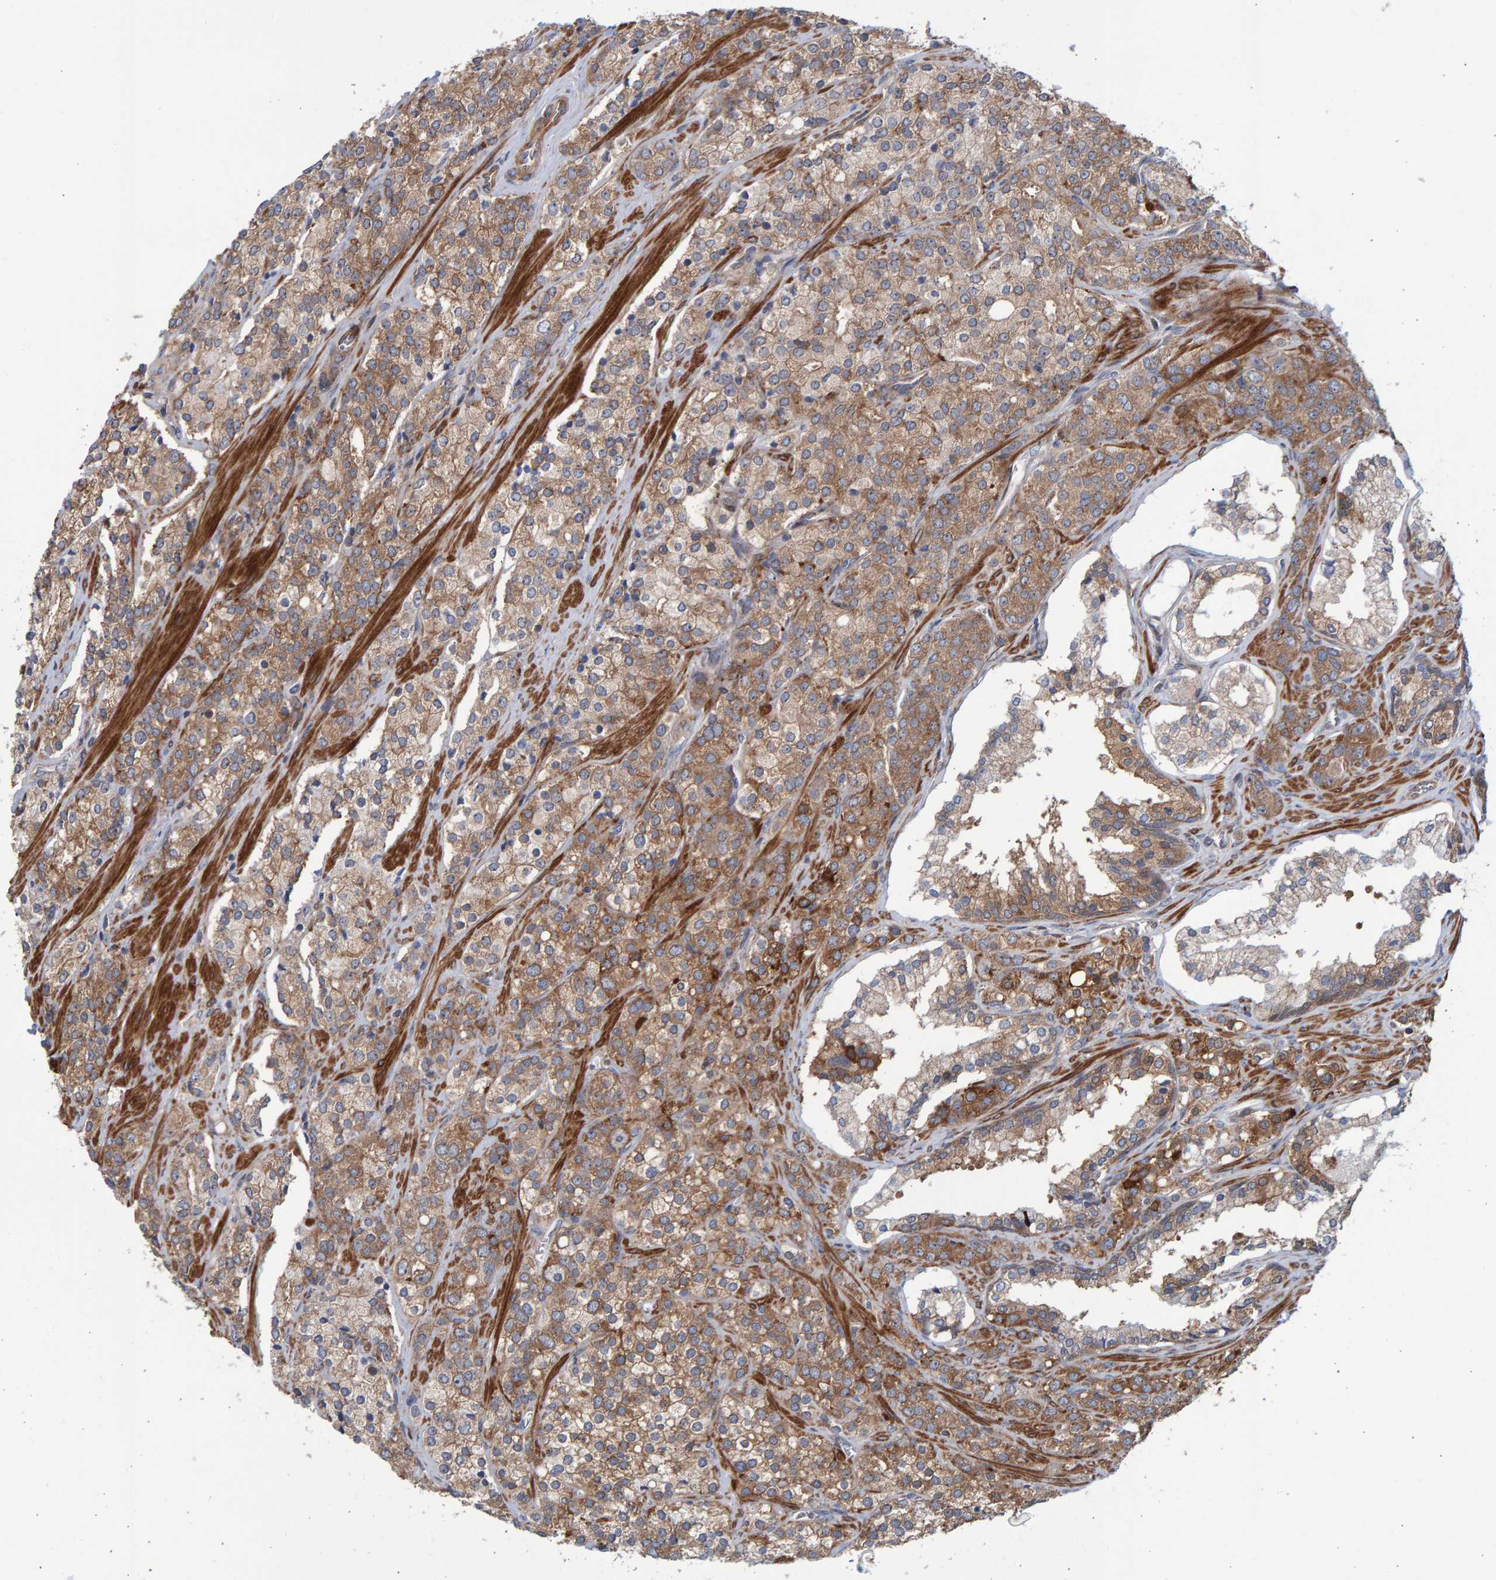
{"staining": {"intensity": "weak", "quantity": ">75%", "location": "cytoplasmic/membranous"}, "tissue": "prostate cancer", "cell_type": "Tumor cells", "image_type": "cancer", "snomed": [{"axis": "morphology", "description": "Adenocarcinoma, High grade"}, {"axis": "topography", "description": "Prostate"}], "caption": "Prostate cancer stained with a brown dye demonstrates weak cytoplasmic/membranous positive staining in about >75% of tumor cells.", "gene": "LRBA", "patient": {"sex": "male", "age": 71}}